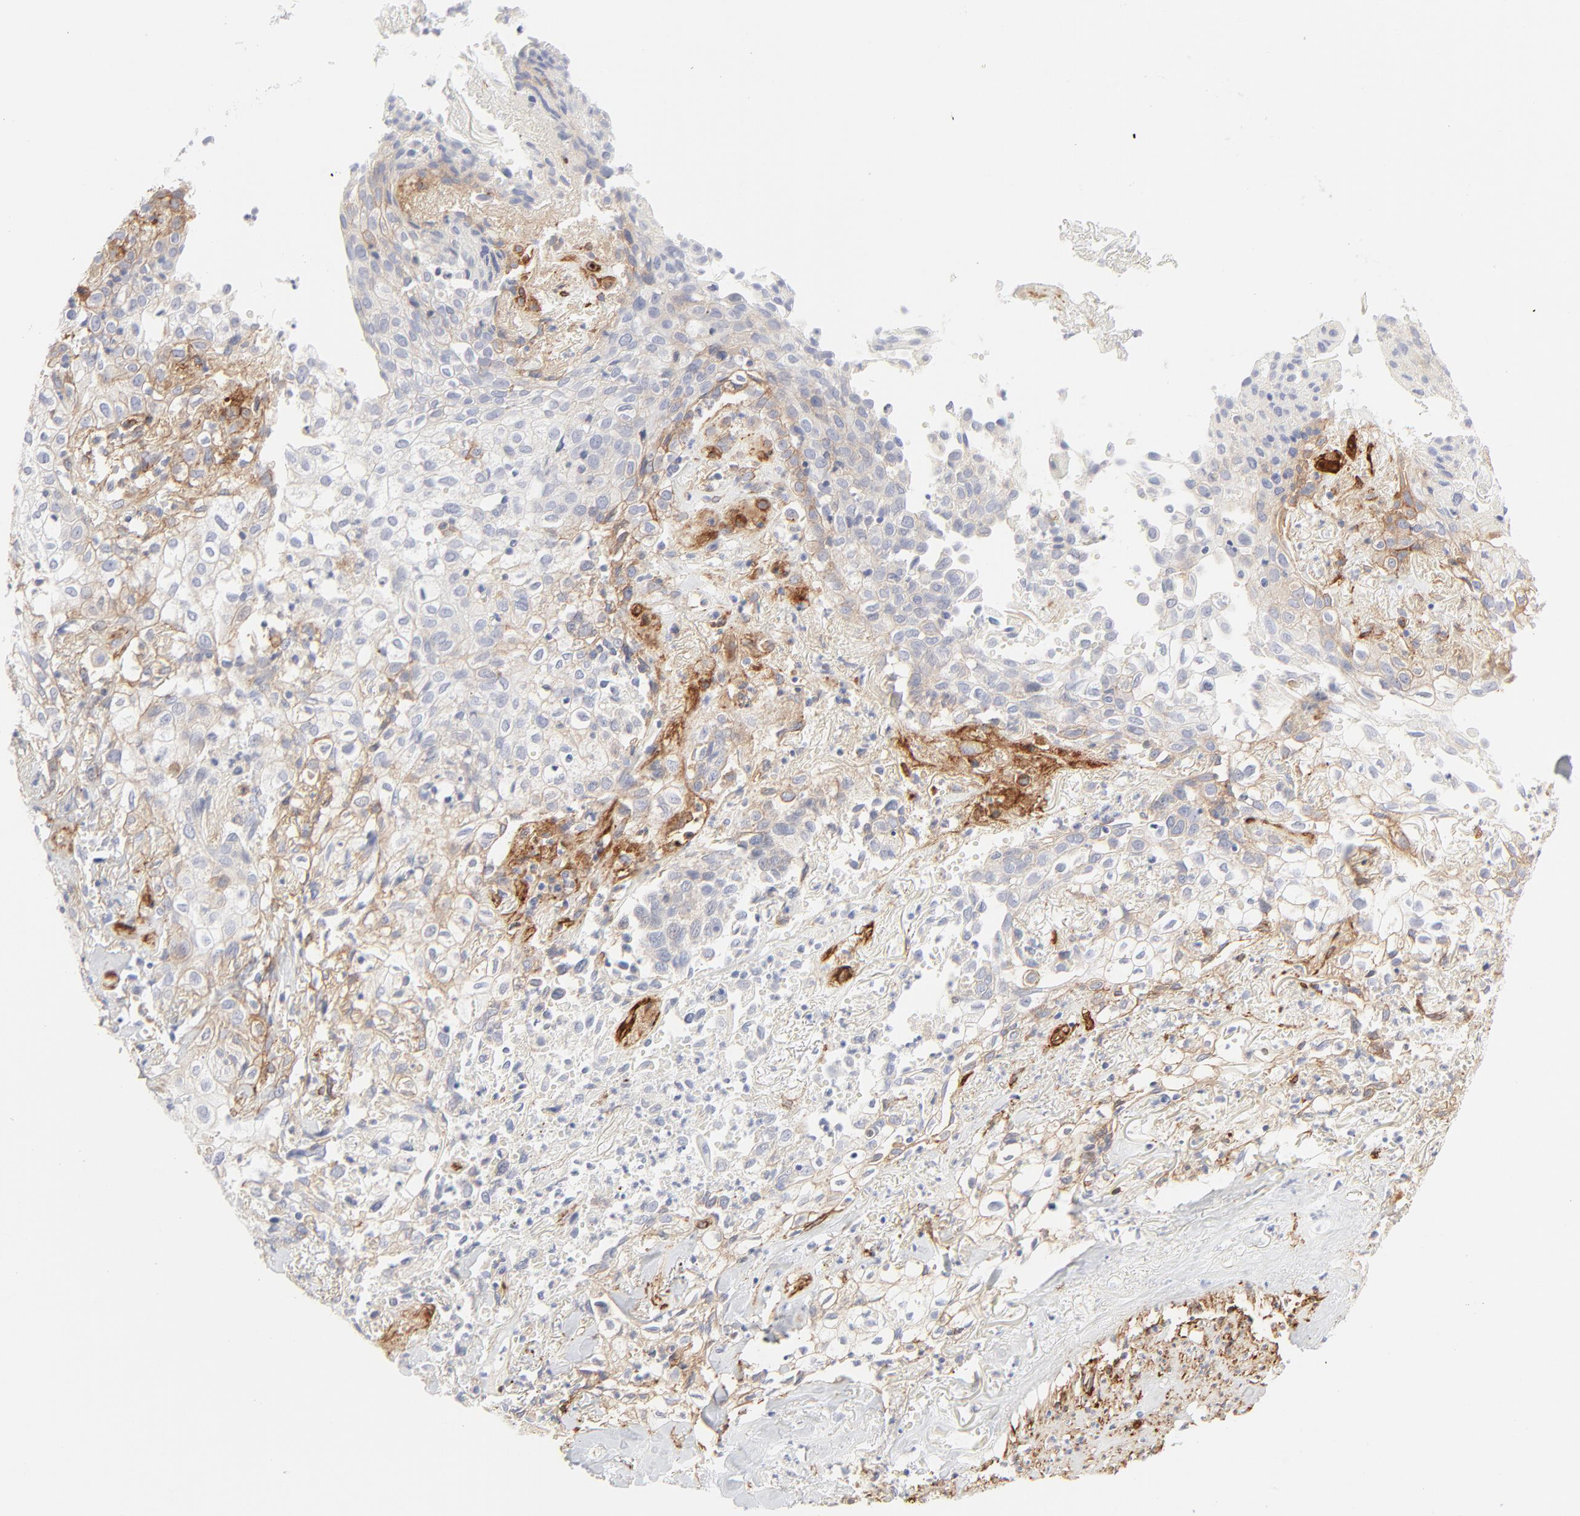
{"staining": {"intensity": "negative", "quantity": "none", "location": "none"}, "tissue": "skin cancer", "cell_type": "Tumor cells", "image_type": "cancer", "snomed": [{"axis": "morphology", "description": "Squamous cell carcinoma, NOS"}, {"axis": "topography", "description": "Skin"}], "caption": "Human squamous cell carcinoma (skin) stained for a protein using immunohistochemistry (IHC) shows no staining in tumor cells.", "gene": "ITGA5", "patient": {"sex": "male", "age": 65}}